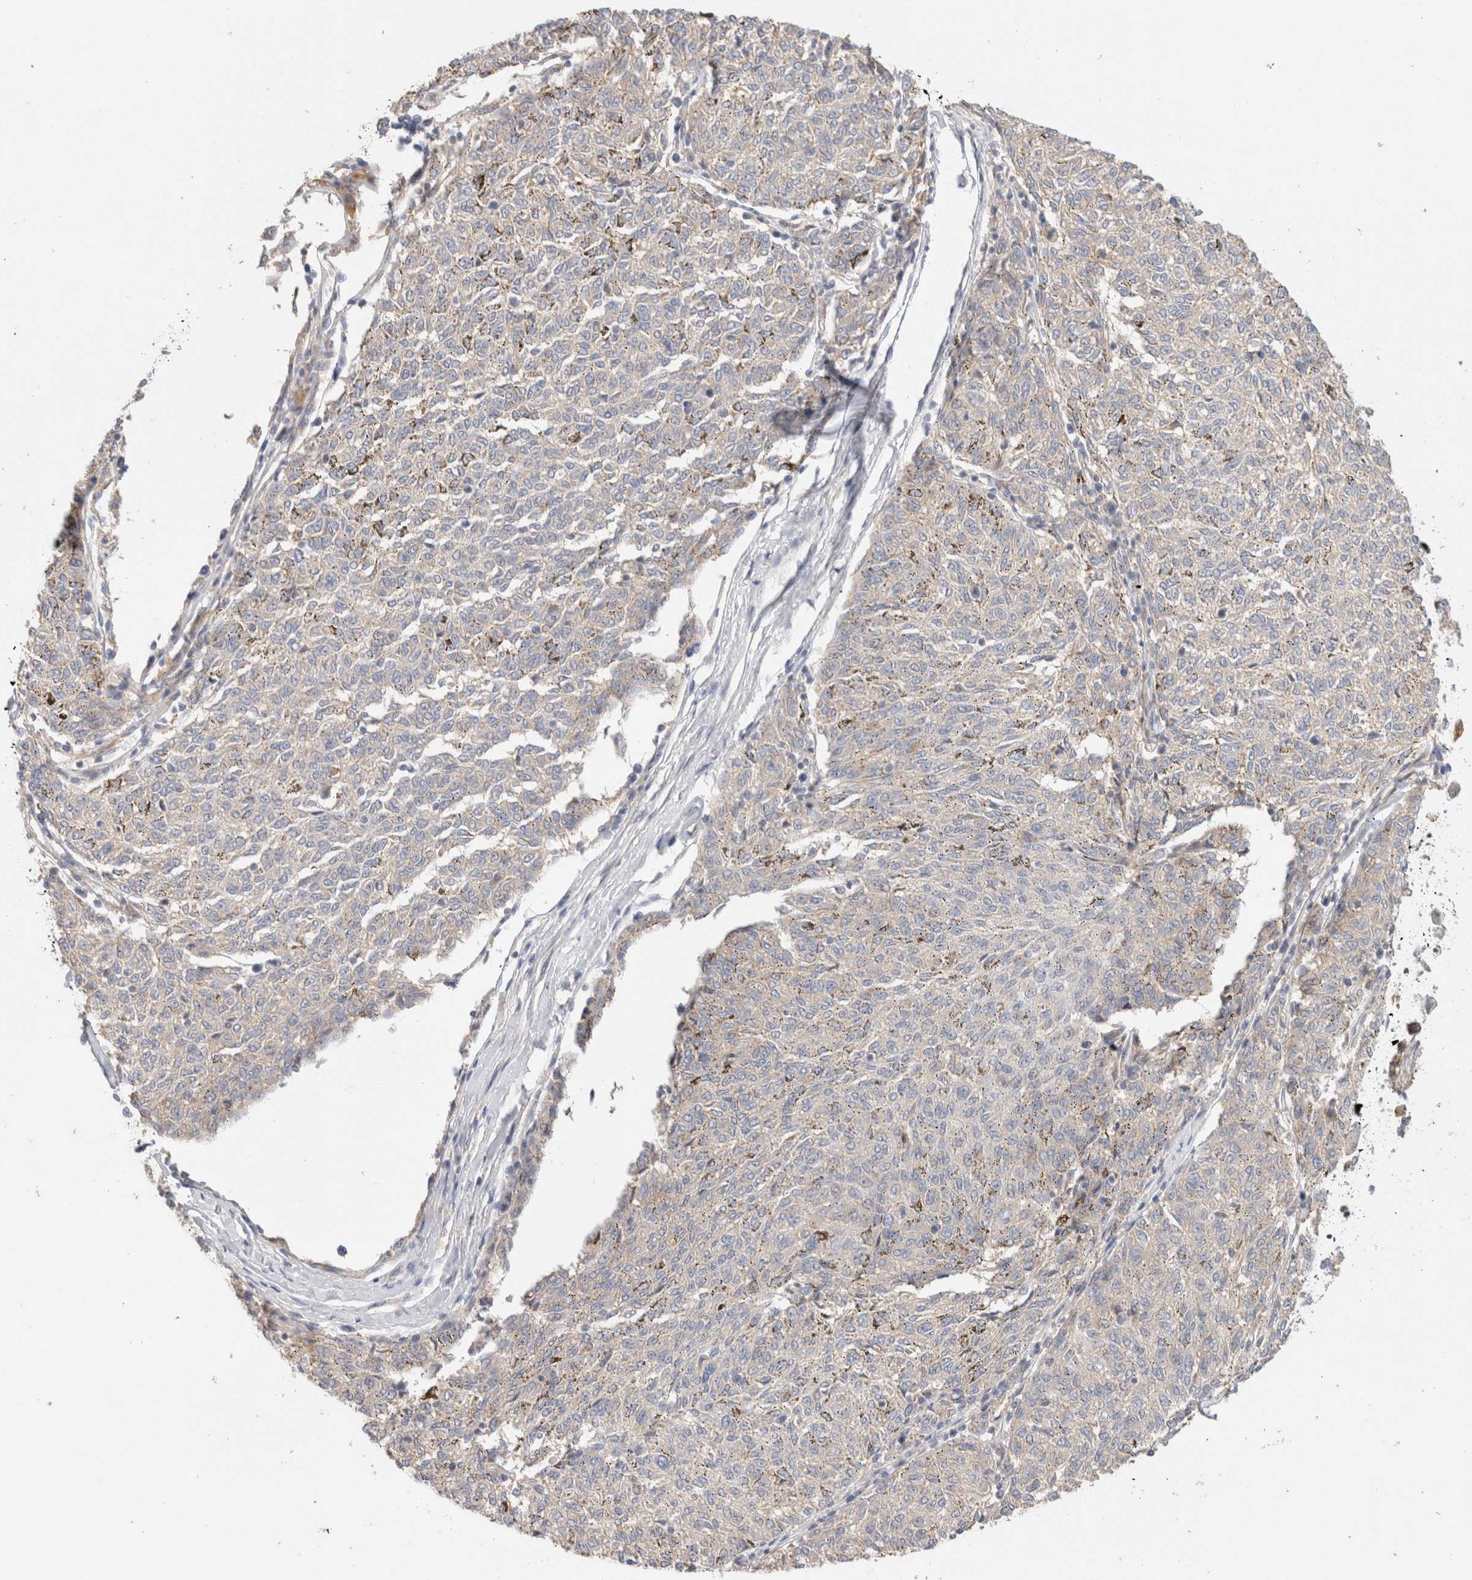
{"staining": {"intensity": "negative", "quantity": "none", "location": "none"}, "tissue": "melanoma", "cell_type": "Tumor cells", "image_type": "cancer", "snomed": [{"axis": "morphology", "description": "Malignant melanoma, NOS"}, {"axis": "topography", "description": "Skin"}], "caption": "Human malignant melanoma stained for a protein using immunohistochemistry exhibits no positivity in tumor cells.", "gene": "ID3", "patient": {"sex": "female", "age": 72}}